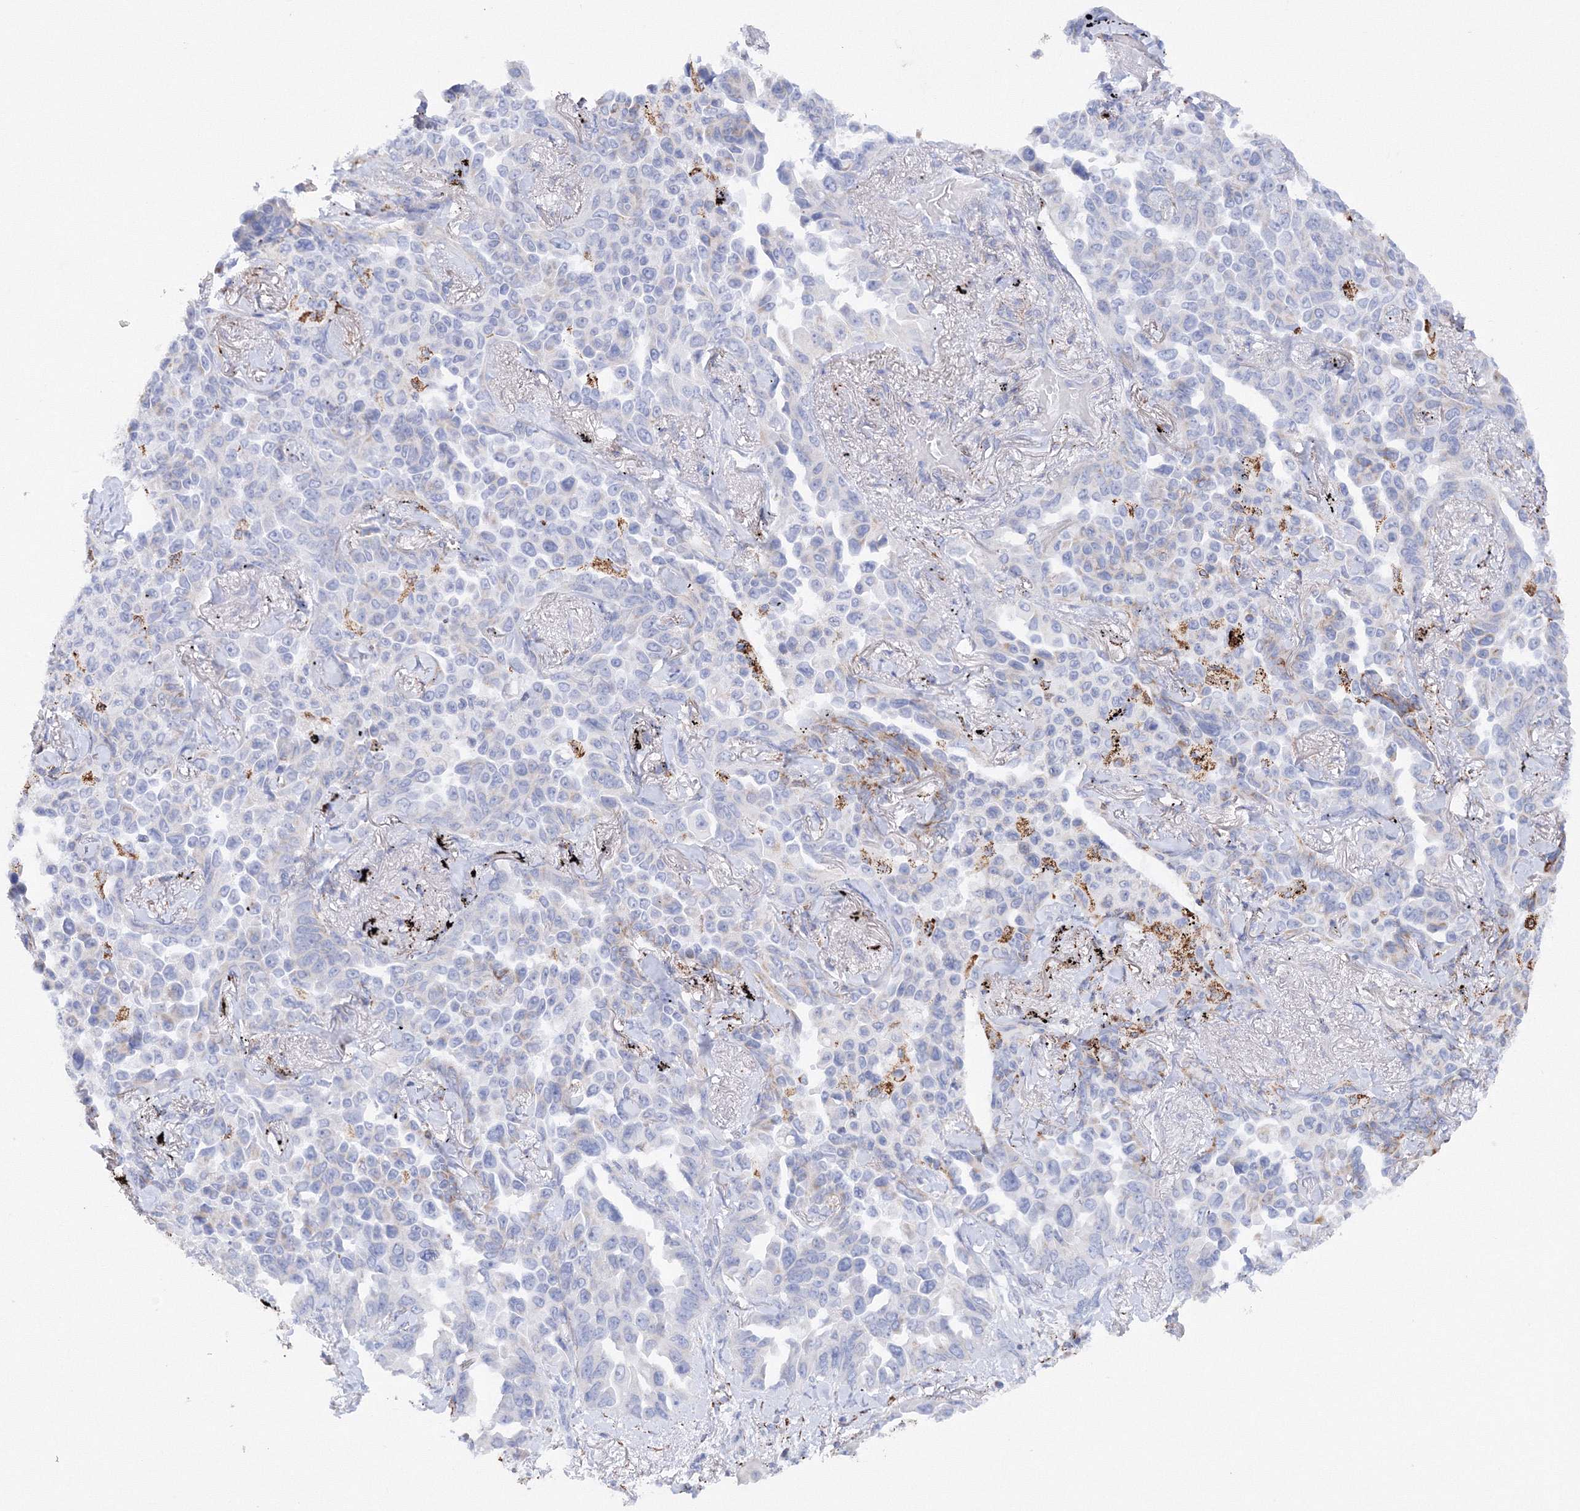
{"staining": {"intensity": "negative", "quantity": "none", "location": "none"}, "tissue": "lung cancer", "cell_type": "Tumor cells", "image_type": "cancer", "snomed": [{"axis": "morphology", "description": "Adenocarcinoma, NOS"}, {"axis": "topography", "description": "Lung"}], "caption": "Immunohistochemistry (IHC) histopathology image of neoplastic tissue: adenocarcinoma (lung) stained with DAB (3,3'-diaminobenzidine) exhibits no significant protein expression in tumor cells. Nuclei are stained in blue.", "gene": "MERTK", "patient": {"sex": "female", "age": 67}}